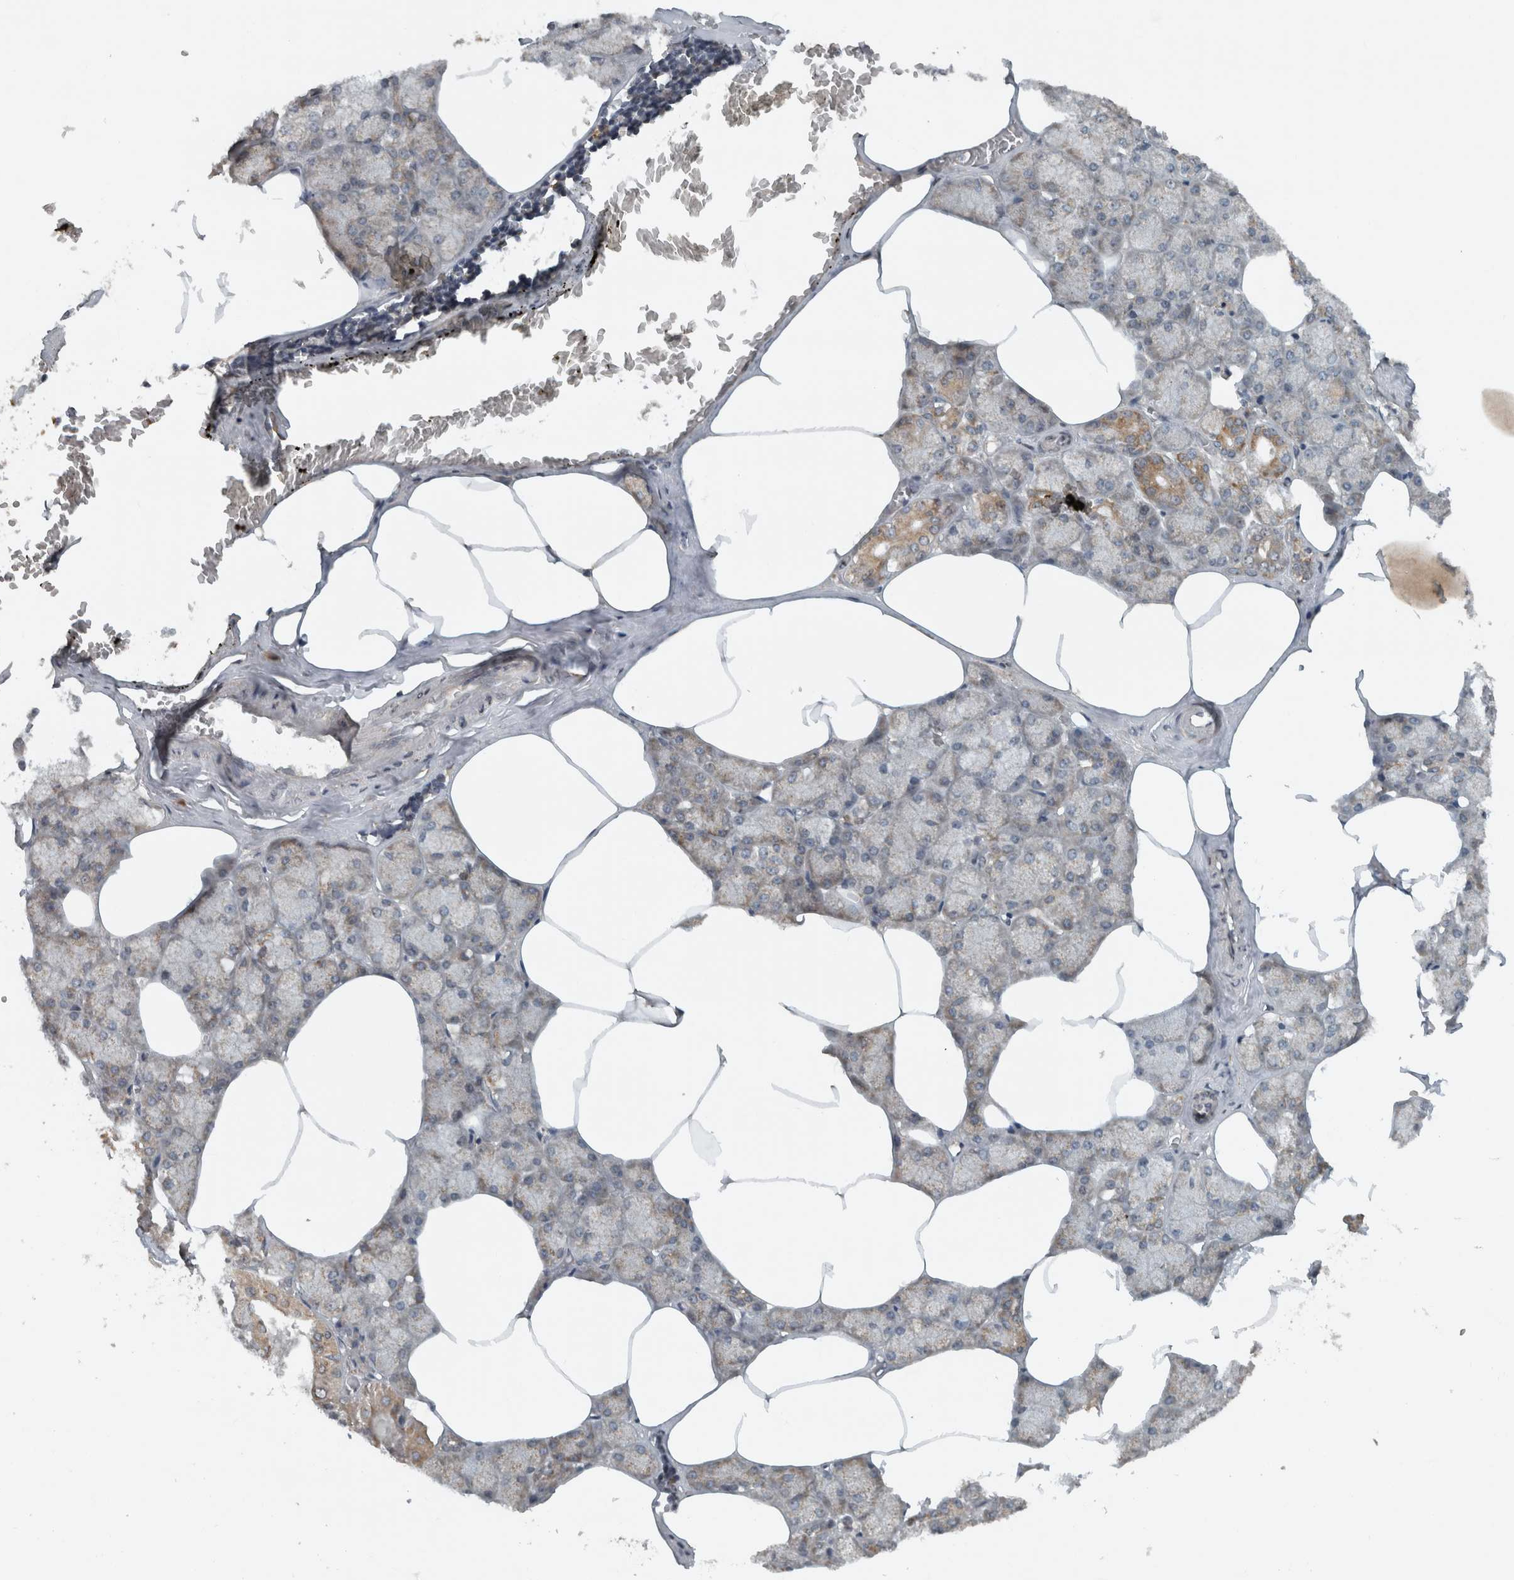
{"staining": {"intensity": "moderate", "quantity": "25%-75%", "location": "cytoplasmic/membranous"}, "tissue": "salivary gland", "cell_type": "Glandular cells", "image_type": "normal", "snomed": [{"axis": "morphology", "description": "Normal tissue, NOS"}, {"axis": "topography", "description": "Salivary gland"}], "caption": "Salivary gland was stained to show a protein in brown. There is medium levels of moderate cytoplasmic/membranous staining in about 25%-75% of glandular cells. Ihc stains the protein in brown and the nuclei are stained blue.", "gene": "GPR137B", "patient": {"sex": "male", "age": 62}}